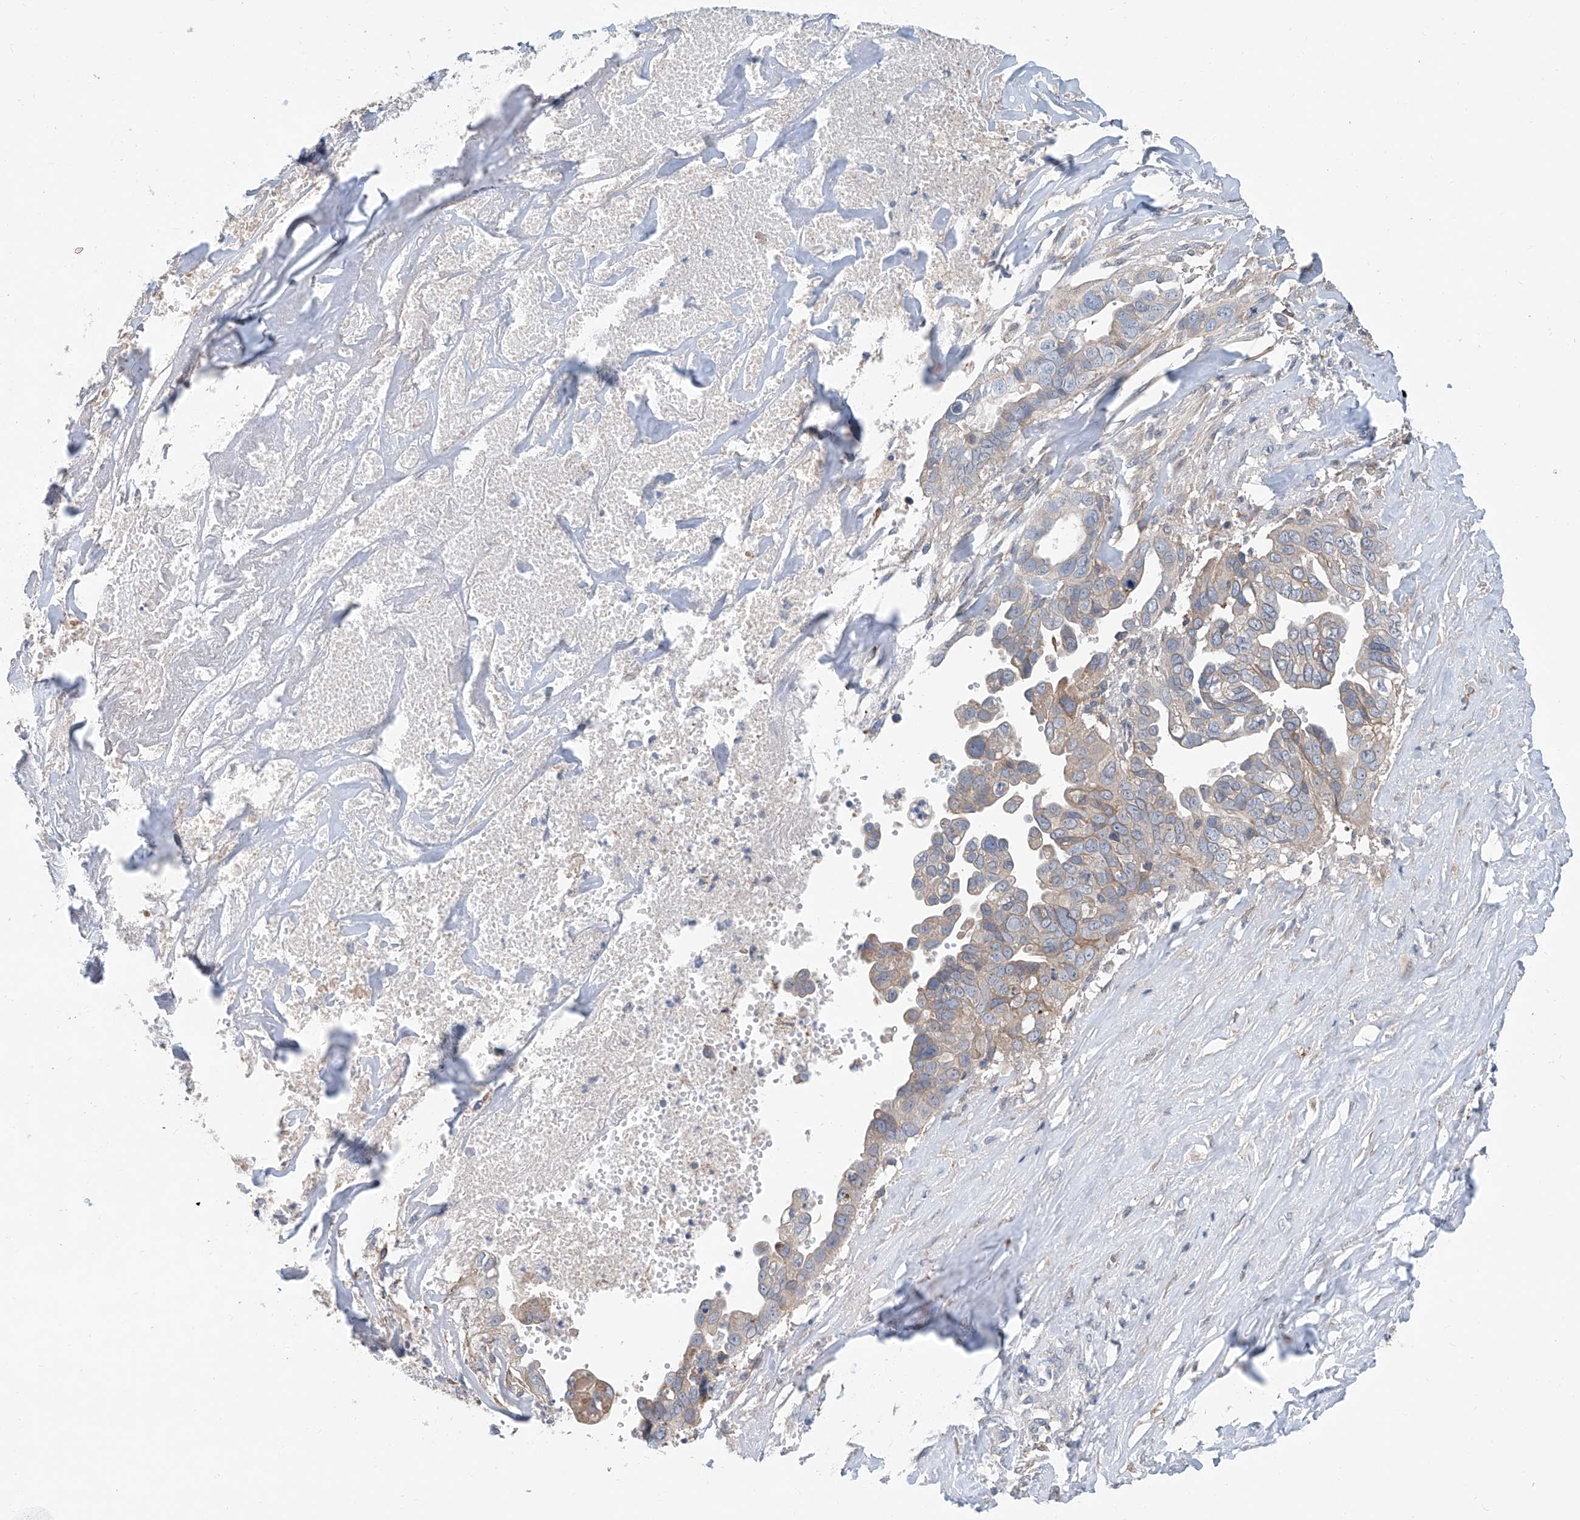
{"staining": {"intensity": "weak", "quantity": "<25%", "location": "cytoplasmic/membranous"}, "tissue": "liver cancer", "cell_type": "Tumor cells", "image_type": "cancer", "snomed": [{"axis": "morphology", "description": "Cholangiocarcinoma"}, {"axis": "topography", "description": "Liver"}], "caption": "Immunohistochemical staining of human liver cancer (cholangiocarcinoma) demonstrates no significant positivity in tumor cells.", "gene": "KCNK10", "patient": {"sex": "female", "age": 79}}